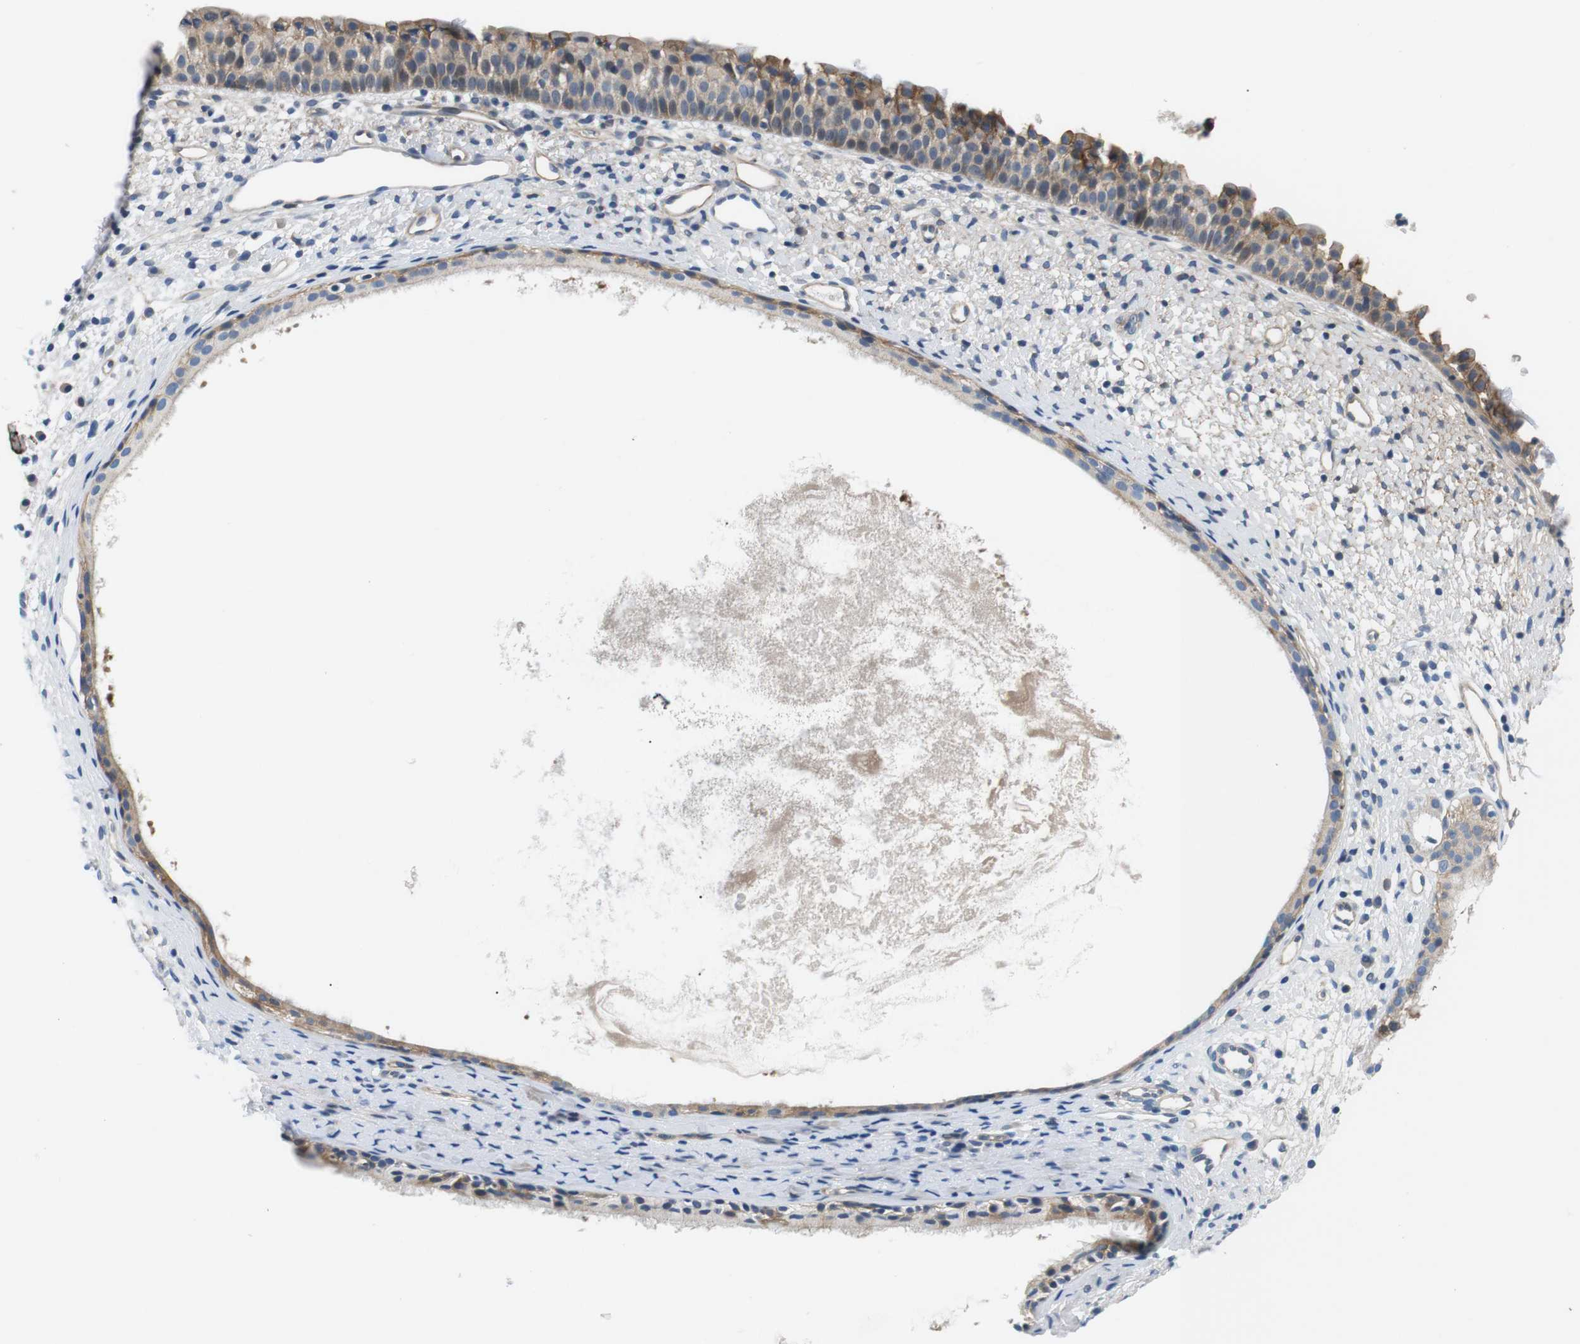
{"staining": {"intensity": "moderate", "quantity": ">75%", "location": "cytoplasmic/membranous"}, "tissue": "nasopharynx", "cell_type": "Respiratory epithelial cells", "image_type": "normal", "snomed": [{"axis": "morphology", "description": "Normal tissue, NOS"}, {"axis": "topography", "description": "Nasopharynx"}], "caption": "Immunohistochemistry staining of normal nasopharynx, which reveals medium levels of moderate cytoplasmic/membranous positivity in approximately >75% of respiratory epithelial cells indicating moderate cytoplasmic/membranous protein positivity. The staining was performed using DAB (brown) for protein detection and nuclei were counterstained in hematoxylin (blue).", "gene": "SLC30A1", "patient": {"sex": "male", "age": 22}}